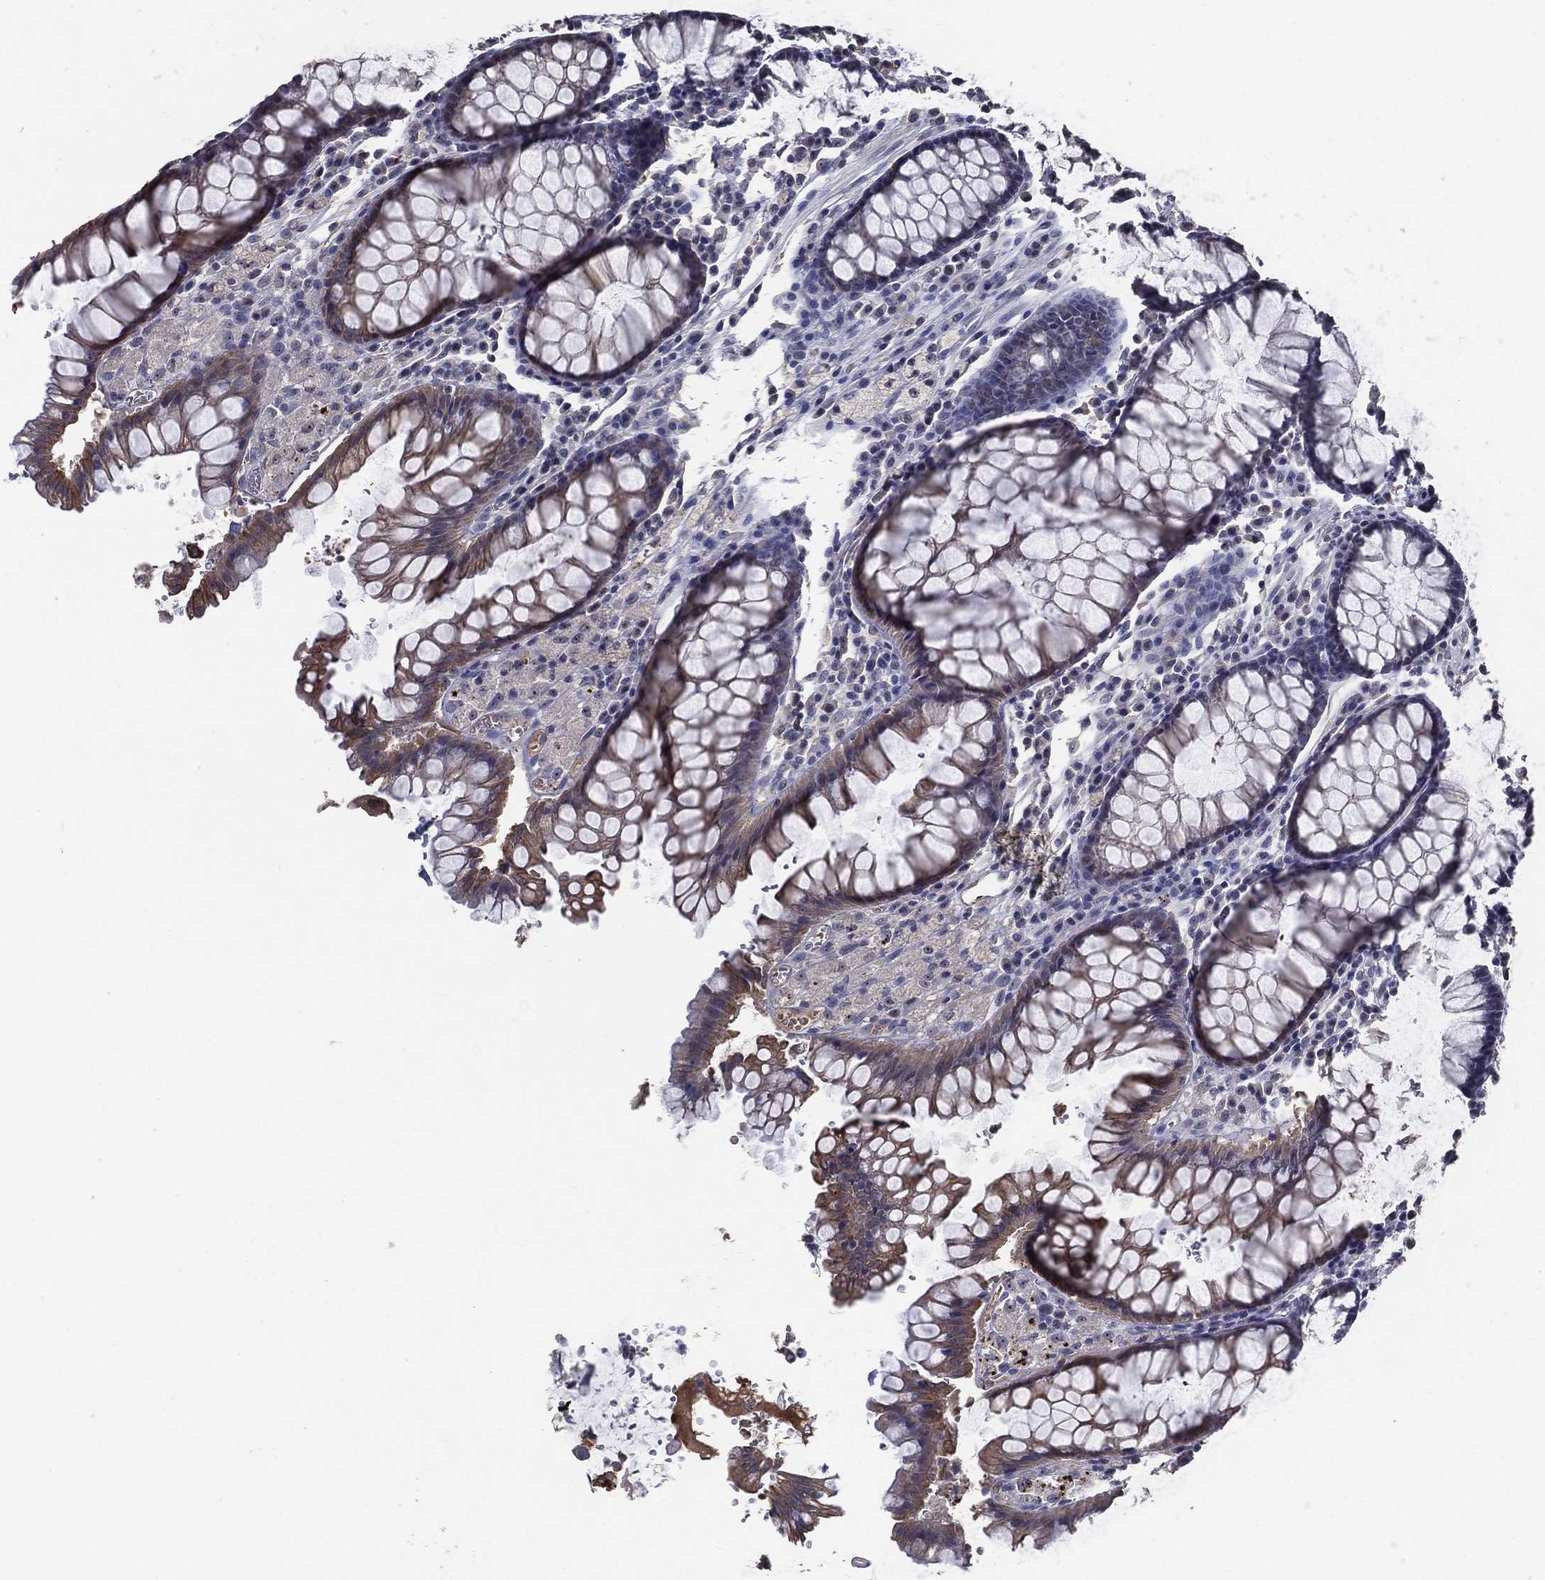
{"staining": {"intensity": "negative", "quantity": "none", "location": "none"}, "tissue": "rectum", "cell_type": "Glandular cells", "image_type": "normal", "snomed": [{"axis": "morphology", "description": "Normal tissue, NOS"}, {"axis": "topography", "description": "Rectum"}], "caption": "Immunohistochemistry (IHC) of benign human rectum reveals no expression in glandular cells. (IHC, brightfield microscopy, high magnification).", "gene": "EFNA1", "patient": {"sex": "female", "age": 68}}